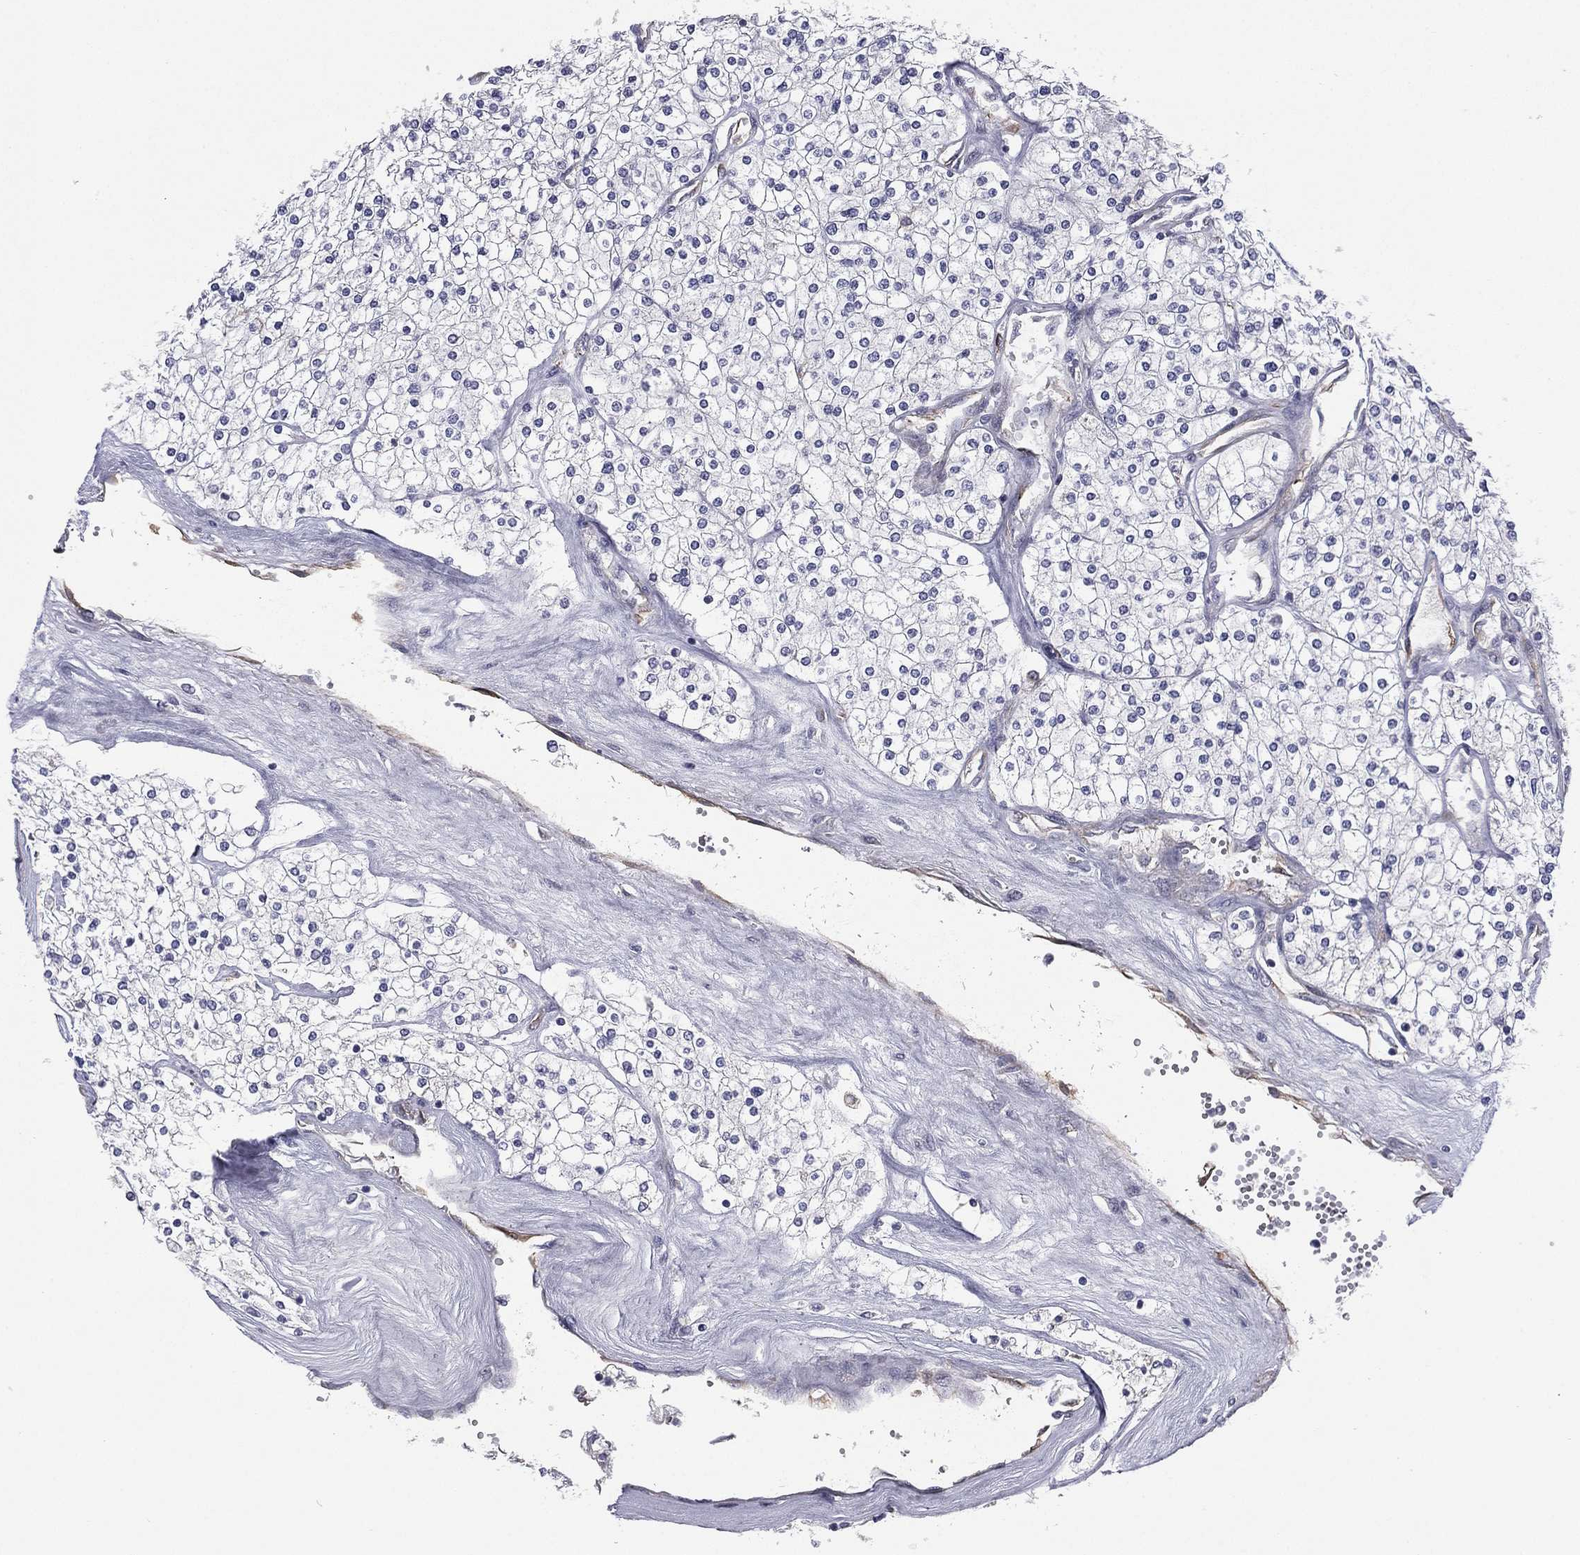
{"staining": {"intensity": "negative", "quantity": "none", "location": "none"}, "tissue": "renal cancer", "cell_type": "Tumor cells", "image_type": "cancer", "snomed": [{"axis": "morphology", "description": "Adenocarcinoma, NOS"}, {"axis": "topography", "description": "Kidney"}], "caption": "Immunohistochemistry image of neoplastic tissue: human renal adenocarcinoma stained with DAB shows no significant protein positivity in tumor cells.", "gene": "SCUBE1", "patient": {"sex": "male", "age": 80}}